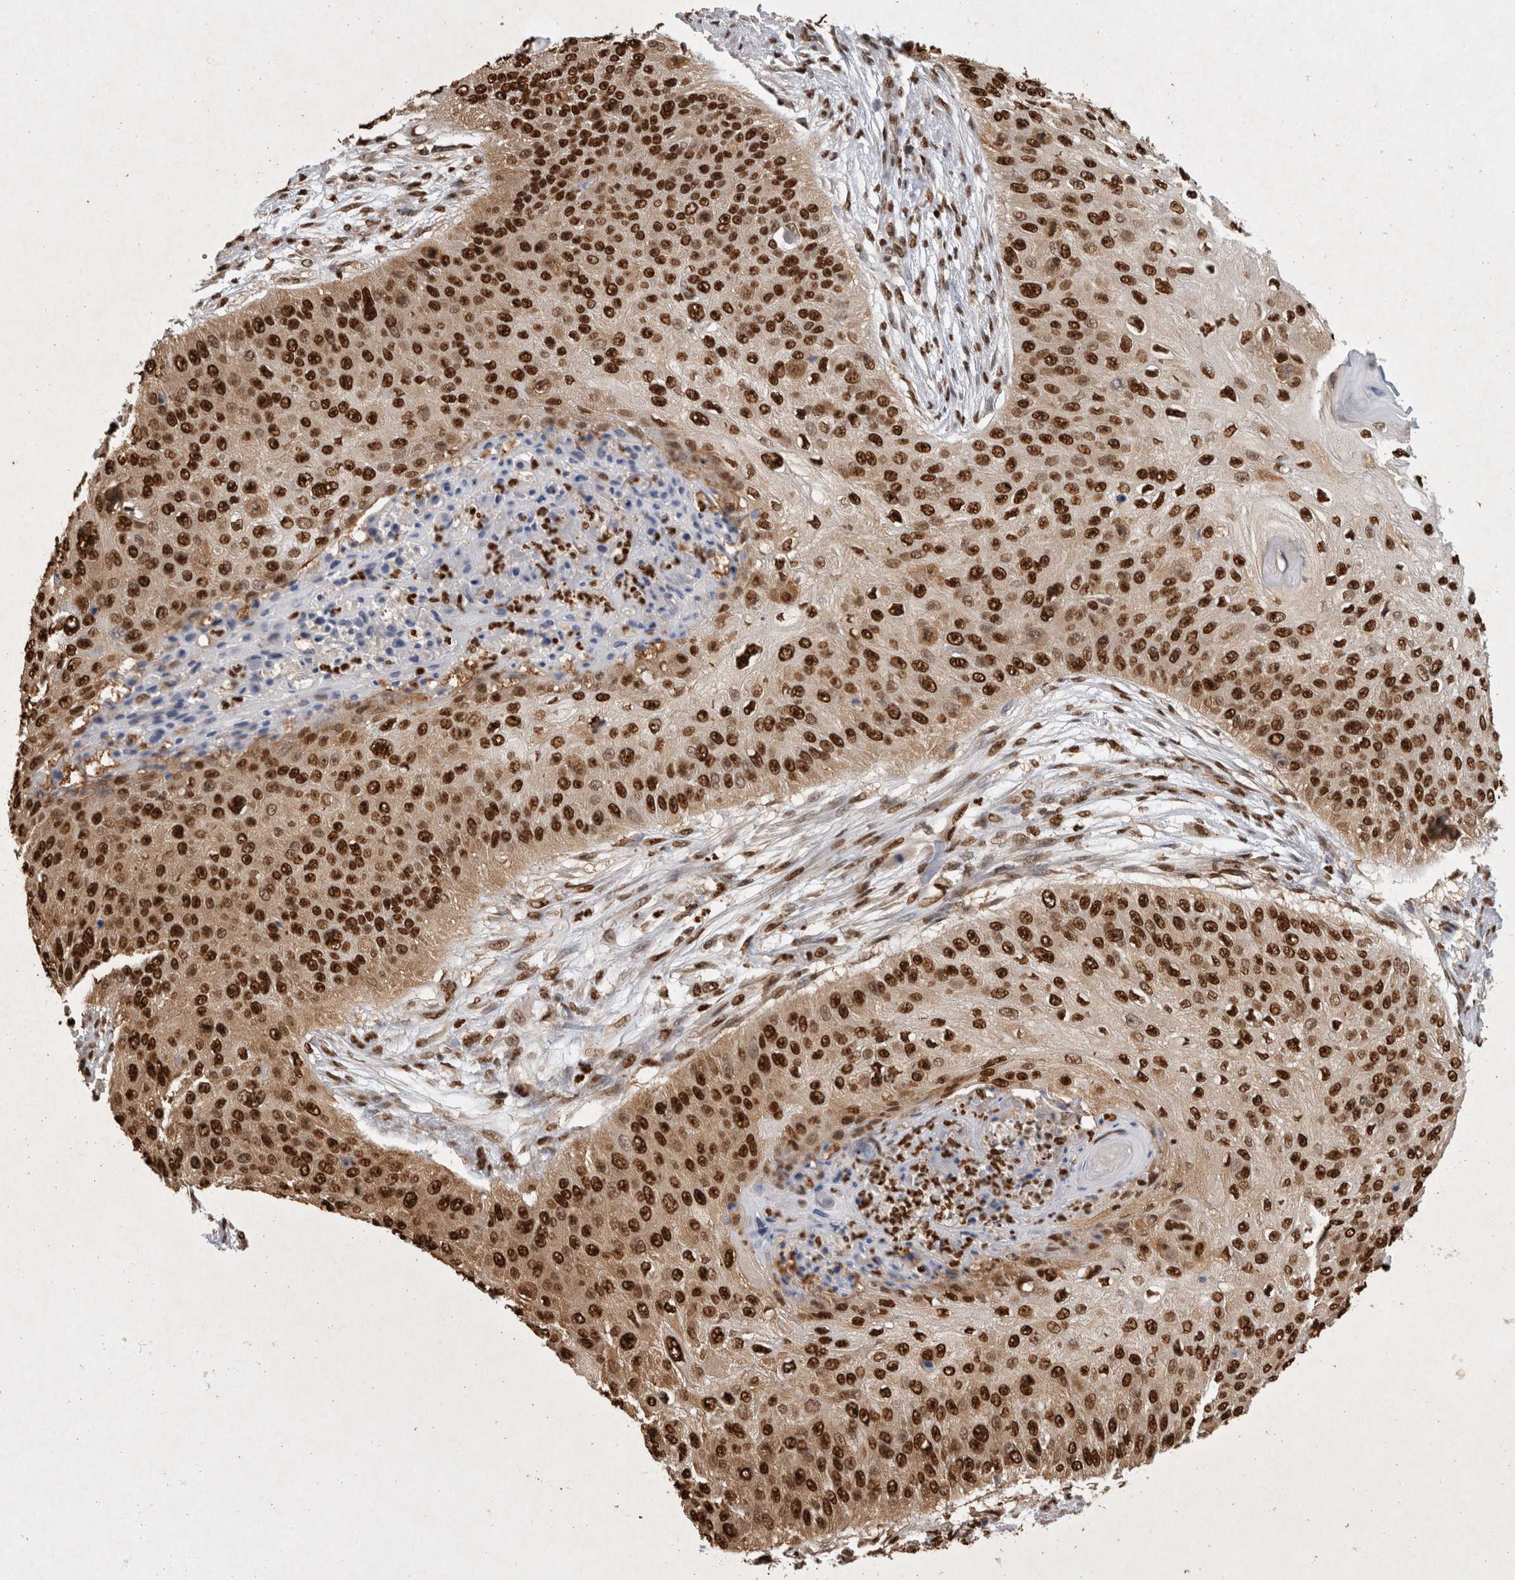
{"staining": {"intensity": "strong", "quantity": ">75%", "location": "cytoplasmic/membranous,nuclear"}, "tissue": "skin cancer", "cell_type": "Tumor cells", "image_type": "cancer", "snomed": [{"axis": "morphology", "description": "Squamous cell carcinoma, NOS"}, {"axis": "topography", "description": "Skin"}], "caption": "Protein staining shows strong cytoplasmic/membranous and nuclear staining in about >75% of tumor cells in skin cancer (squamous cell carcinoma). (brown staining indicates protein expression, while blue staining denotes nuclei).", "gene": "HDGF", "patient": {"sex": "female", "age": 80}}